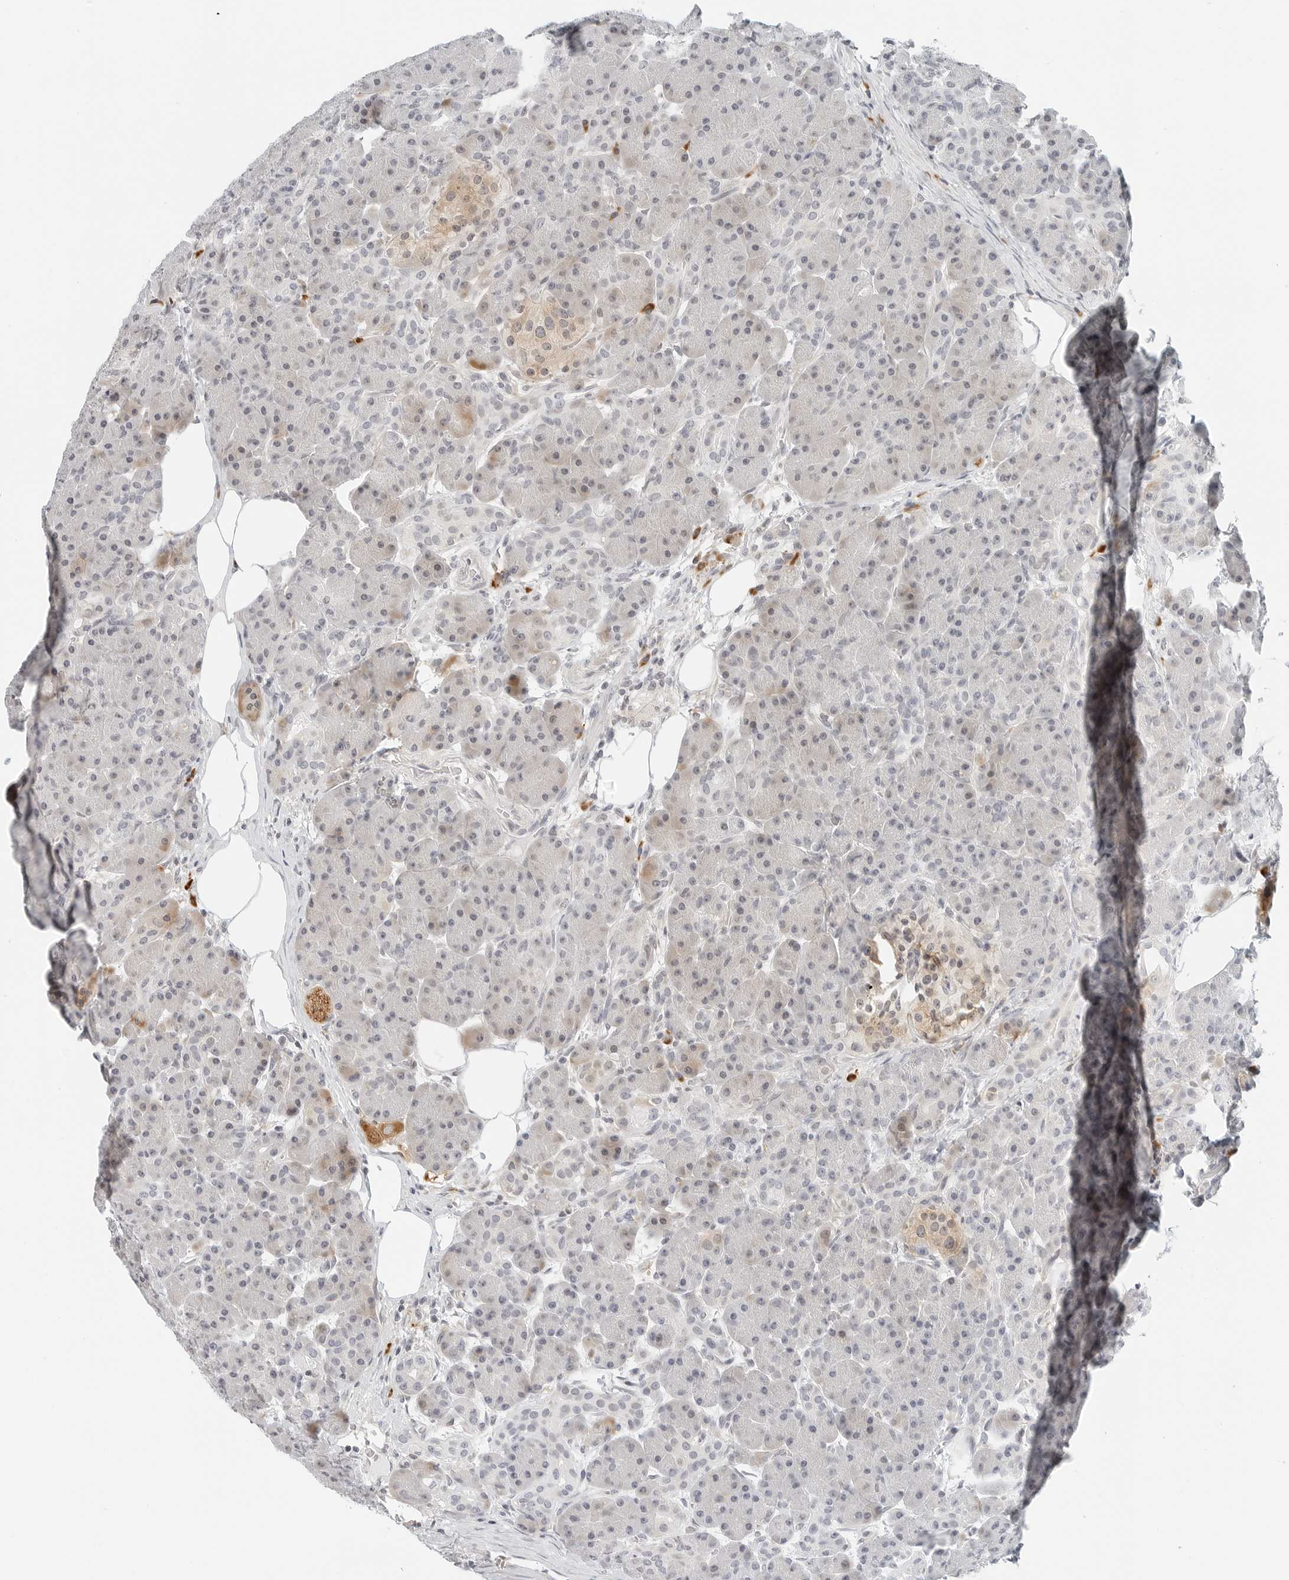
{"staining": {"intensity": "moderate", "quantity": "<25%", "location": "cytoplasmic/membranous"}, "tissue": "pancreas", "cell_type": "Exocrine glandular cells", "image_type": "normal", "snomed": [{"axis": "morphology", "description": "Normal tissue, NOS"}, {"axis": "topography", "description": "Pancreas"}], "caption": "Immunohistochemistry (IHC) photomicrograph of benign pancreas: human pancreas stained using immunohistochemistry reveals low levels of moderate protein expression localized specifically in the cytoplasmic/membranous of exocrine glandular cells, appearing as a cytoplasmic/membranous brown color.", "gene": "PARP10", "patient": {"sex": "male", "age": 63}}